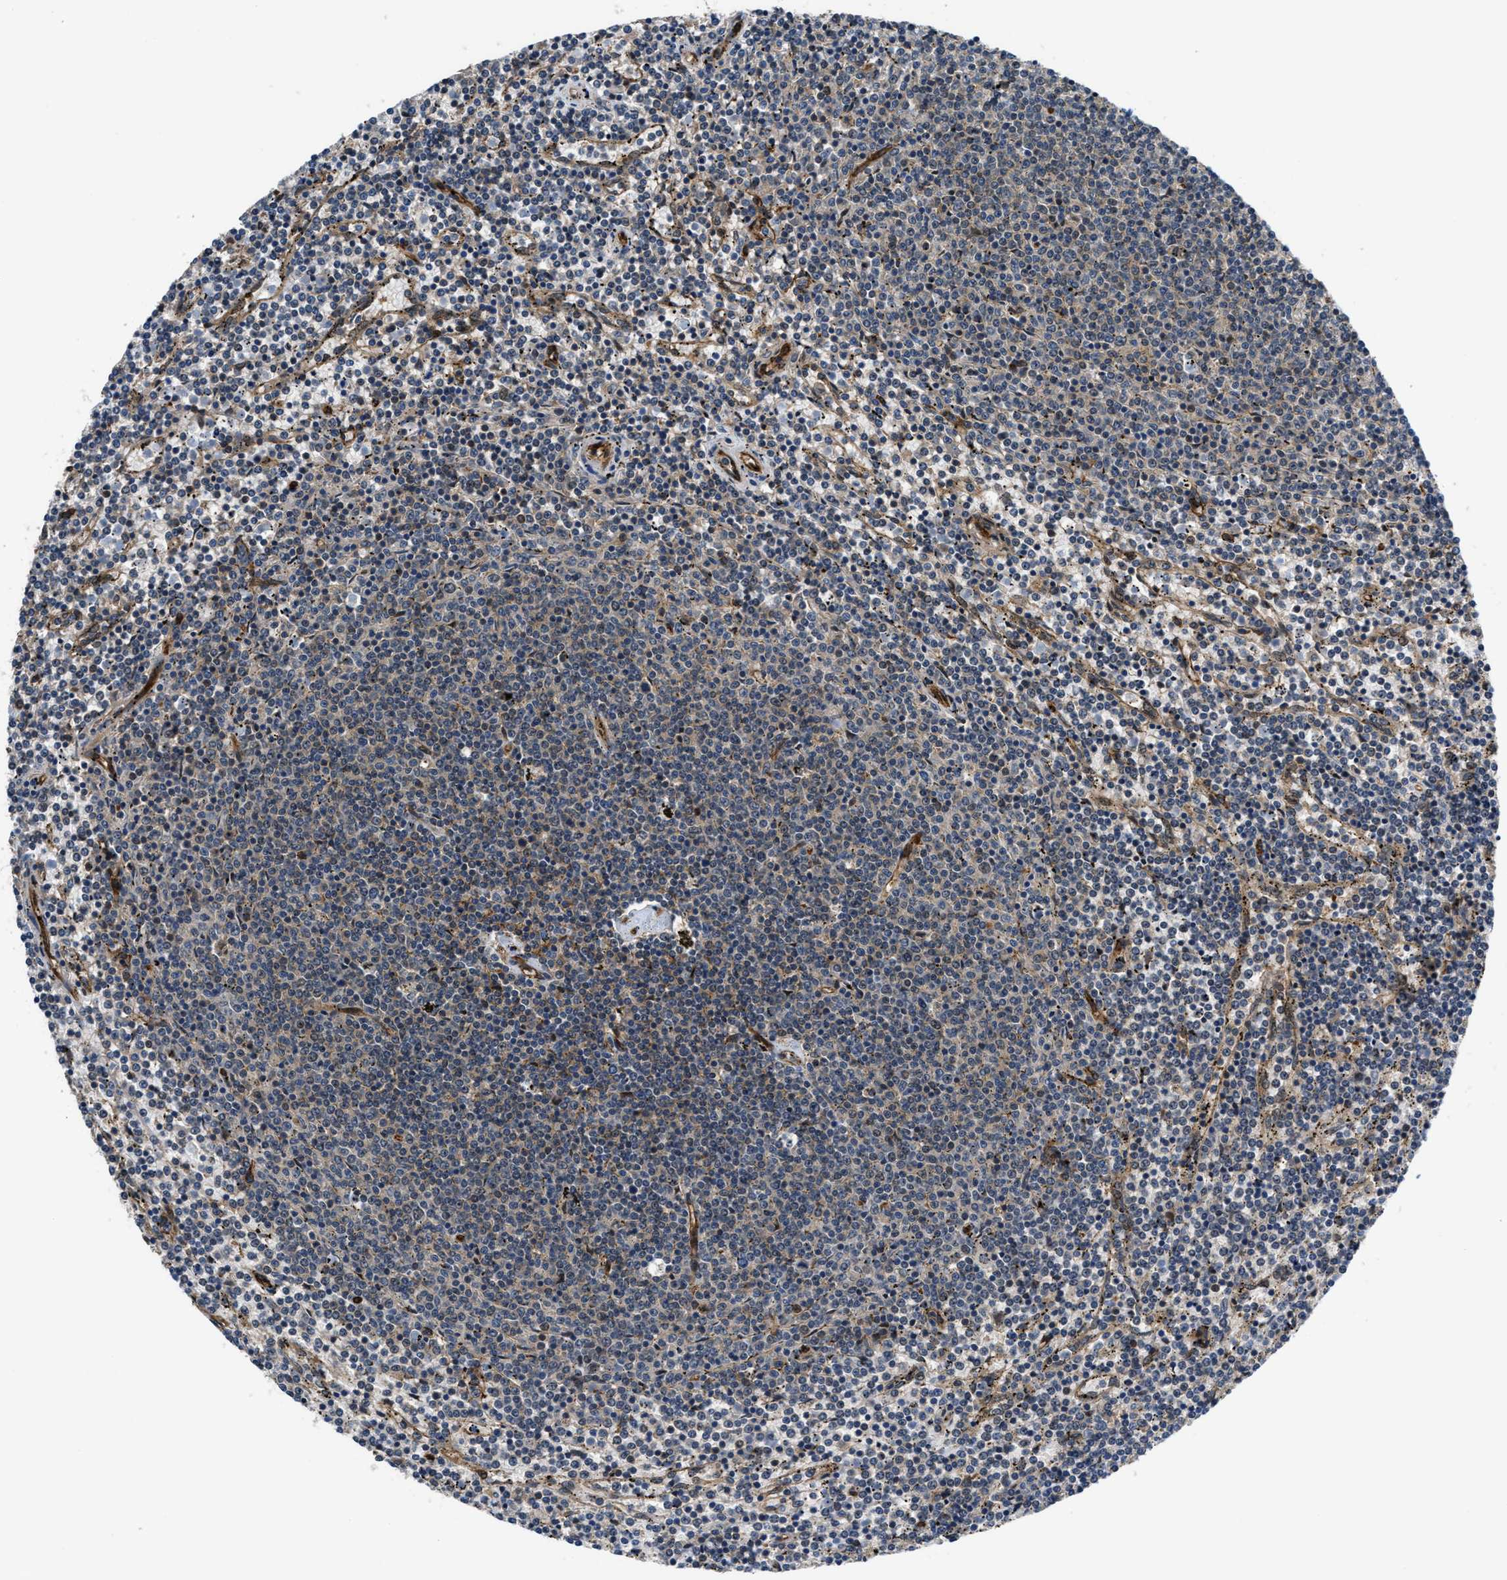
{"staining": {"intensity": "weak", "quantity": "25%-75%", "location": "cytoplasmic/membranous"}, "tissue": "lymphoma", "cell_type": "Tumor cells", "image_type": "cancer", "snomed": [{"axis": "morphology", "description": "Malignant lymphoma, non-Hodgkin's type, Low grade"}, {"axis": "topography", "description": "Spleen"}], "caption": "Immunohistochemistry micrograph of neoplastic tissue: human low-grade malignant lymphoma, non-Hodgkin's type stained using immunohistochemistry exhibits low levels of weak protein expression localized specifically in the cytoplasmic/membranous of tumor cells, appearing as a cytoplasmic/membranous brown color.", "gene": "COPS2", "patient": {"sex": "female", "age": 50}}